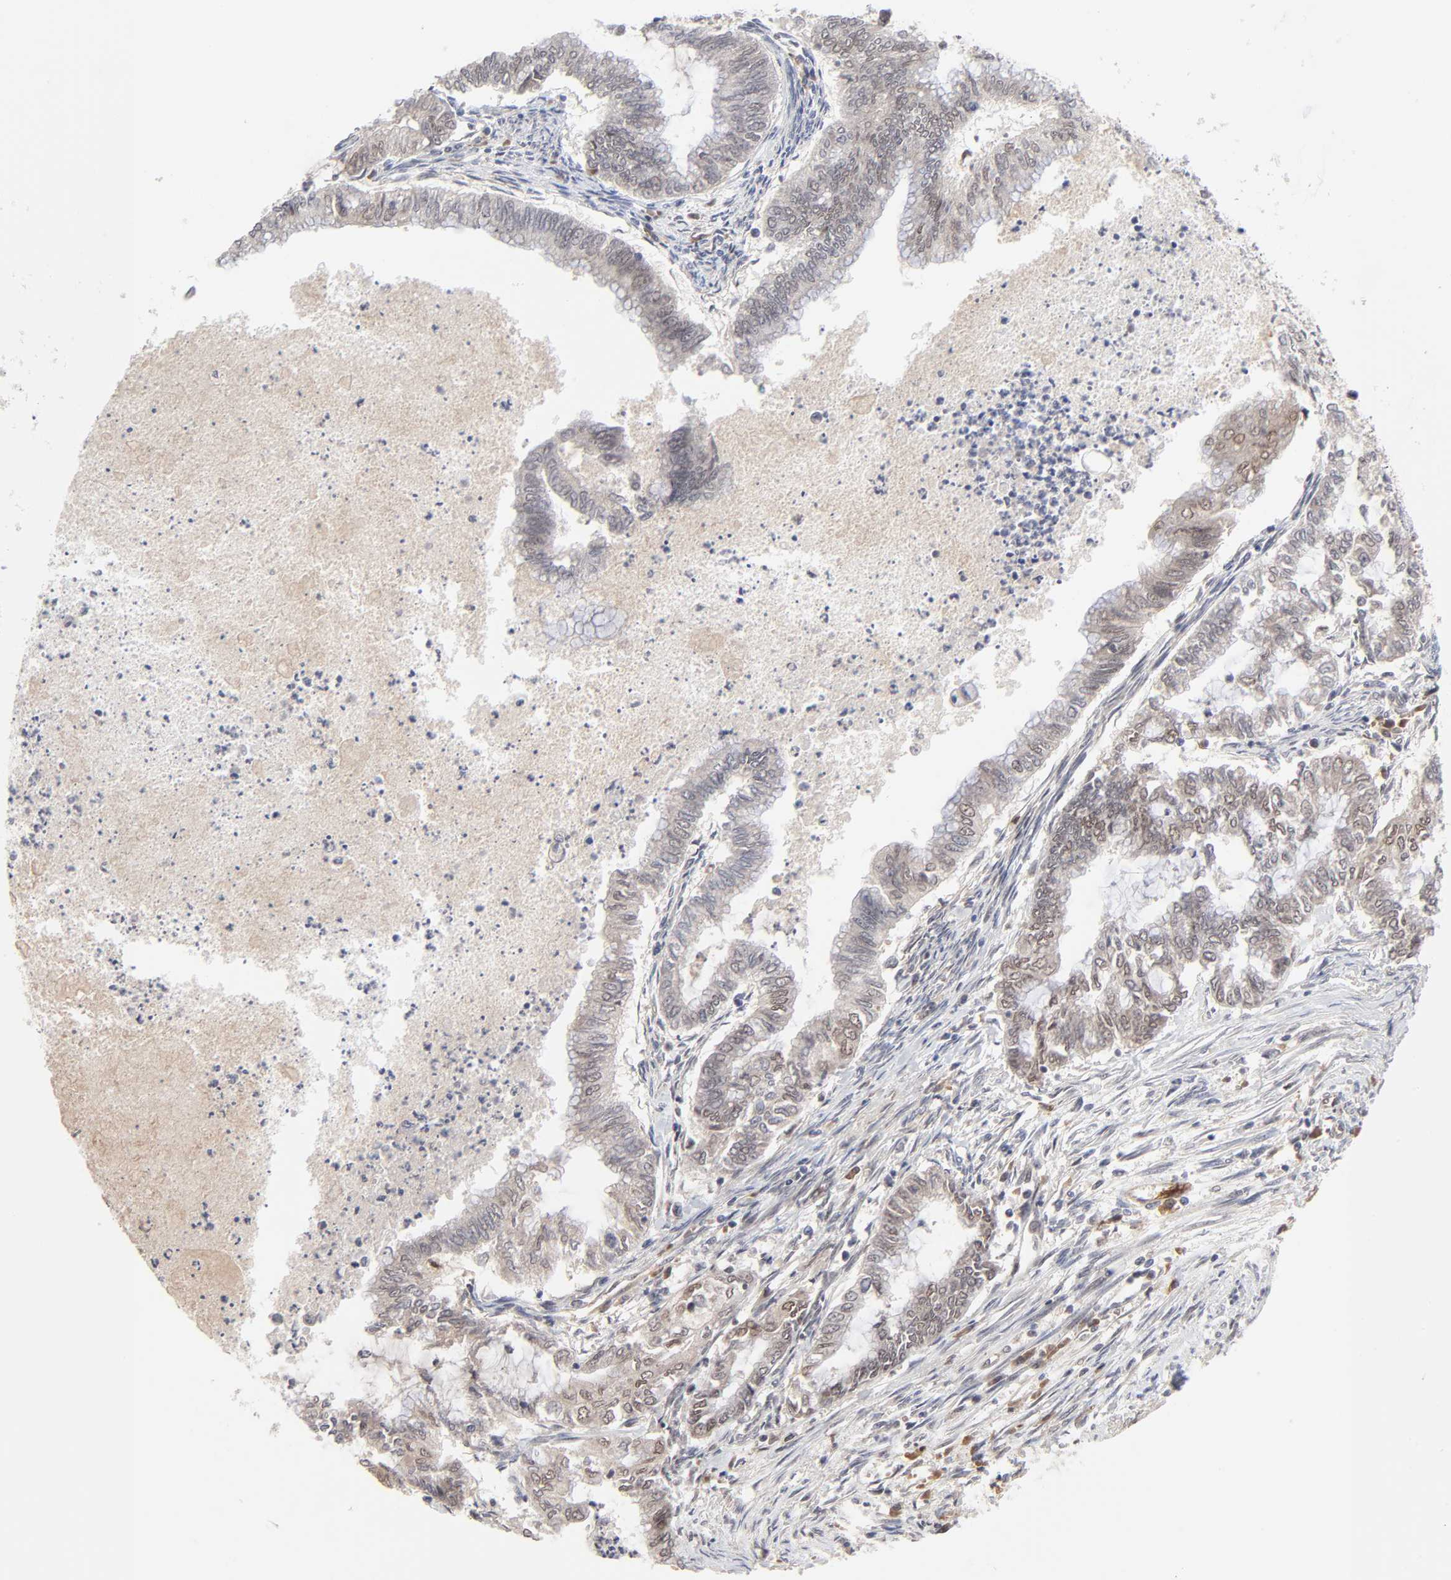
{"staining": {"intensity": "weak", "quantity": "25%-75%", "location": "cytoplasmic/membranous,nuclear"}, "tissue": "endometrial cancer", "cell_type": "Tumor cells", "image_type": "cancer", "snomed": [{"axis": "morphology", "description": "Adenocarcinoma, NOS"}, {"axis": "topography", "description": "Endometrium"}], "caption": "A brown stain labels weak cytoplasmic/membranous and nuclear staining of a protein in human adenocarcinoma (endometrial) tumor cells.", "gene": "CASP10", "patient": {"sex": "female", "age": 79}}